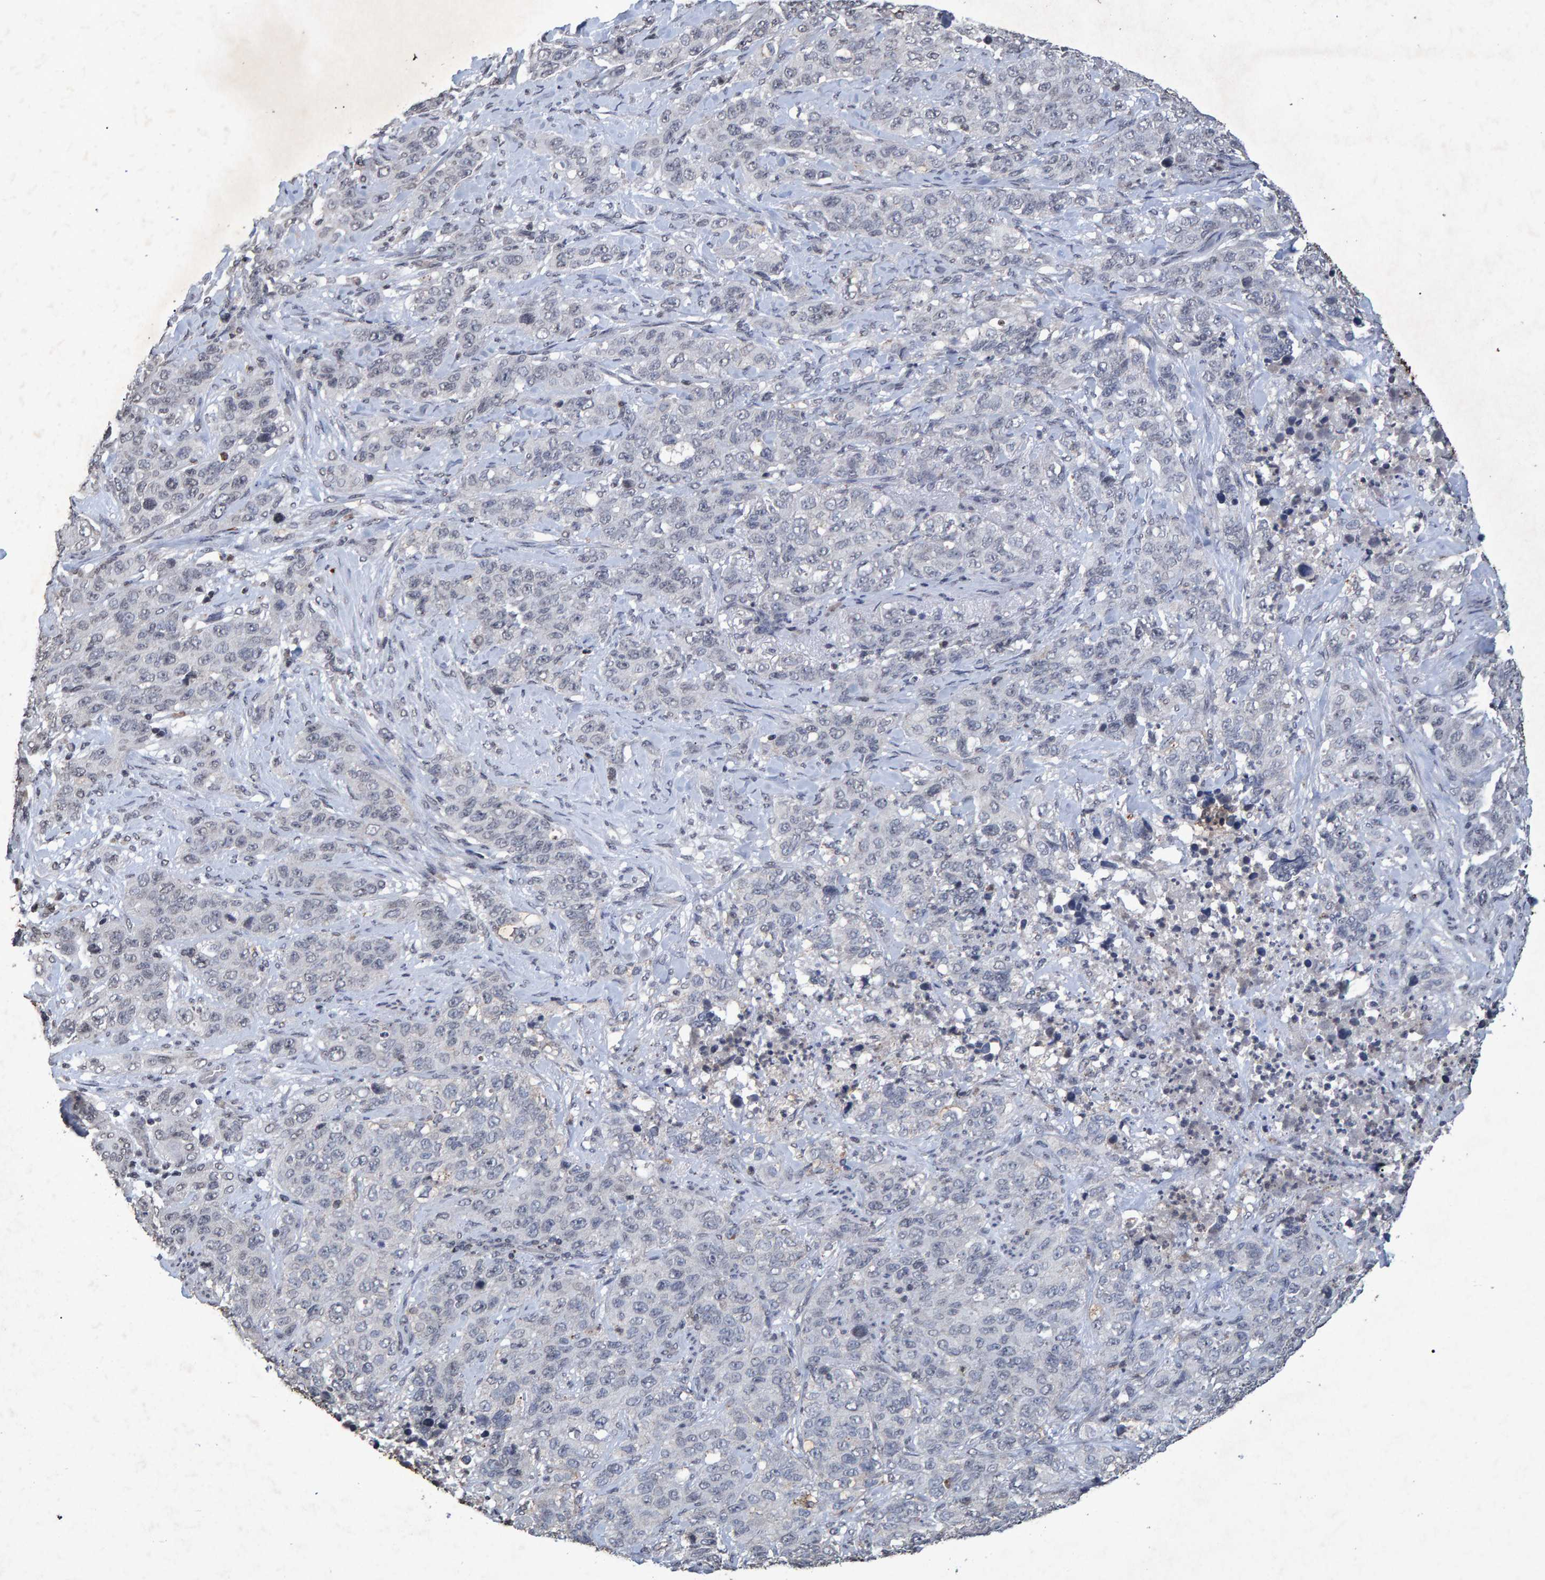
{"staining": {"intensity": "negative", "quantity": "none", "location": "none"}, "tissue": "stomach cancer", "cell_type": "Tumor cells", "image_type": "cancer", "snomed": [{"axis": "morphology", "description": "Adenocarcinoma, NOS"}, {"axis": "topography", "description": "Stomach"}], "caption": "DAB immunohistochemical staining of stomach adenocarcinoma exhibits no significant expression in tumor cells.", "gene": "GALC", "patient": {"sex": "male", "age": 48}}